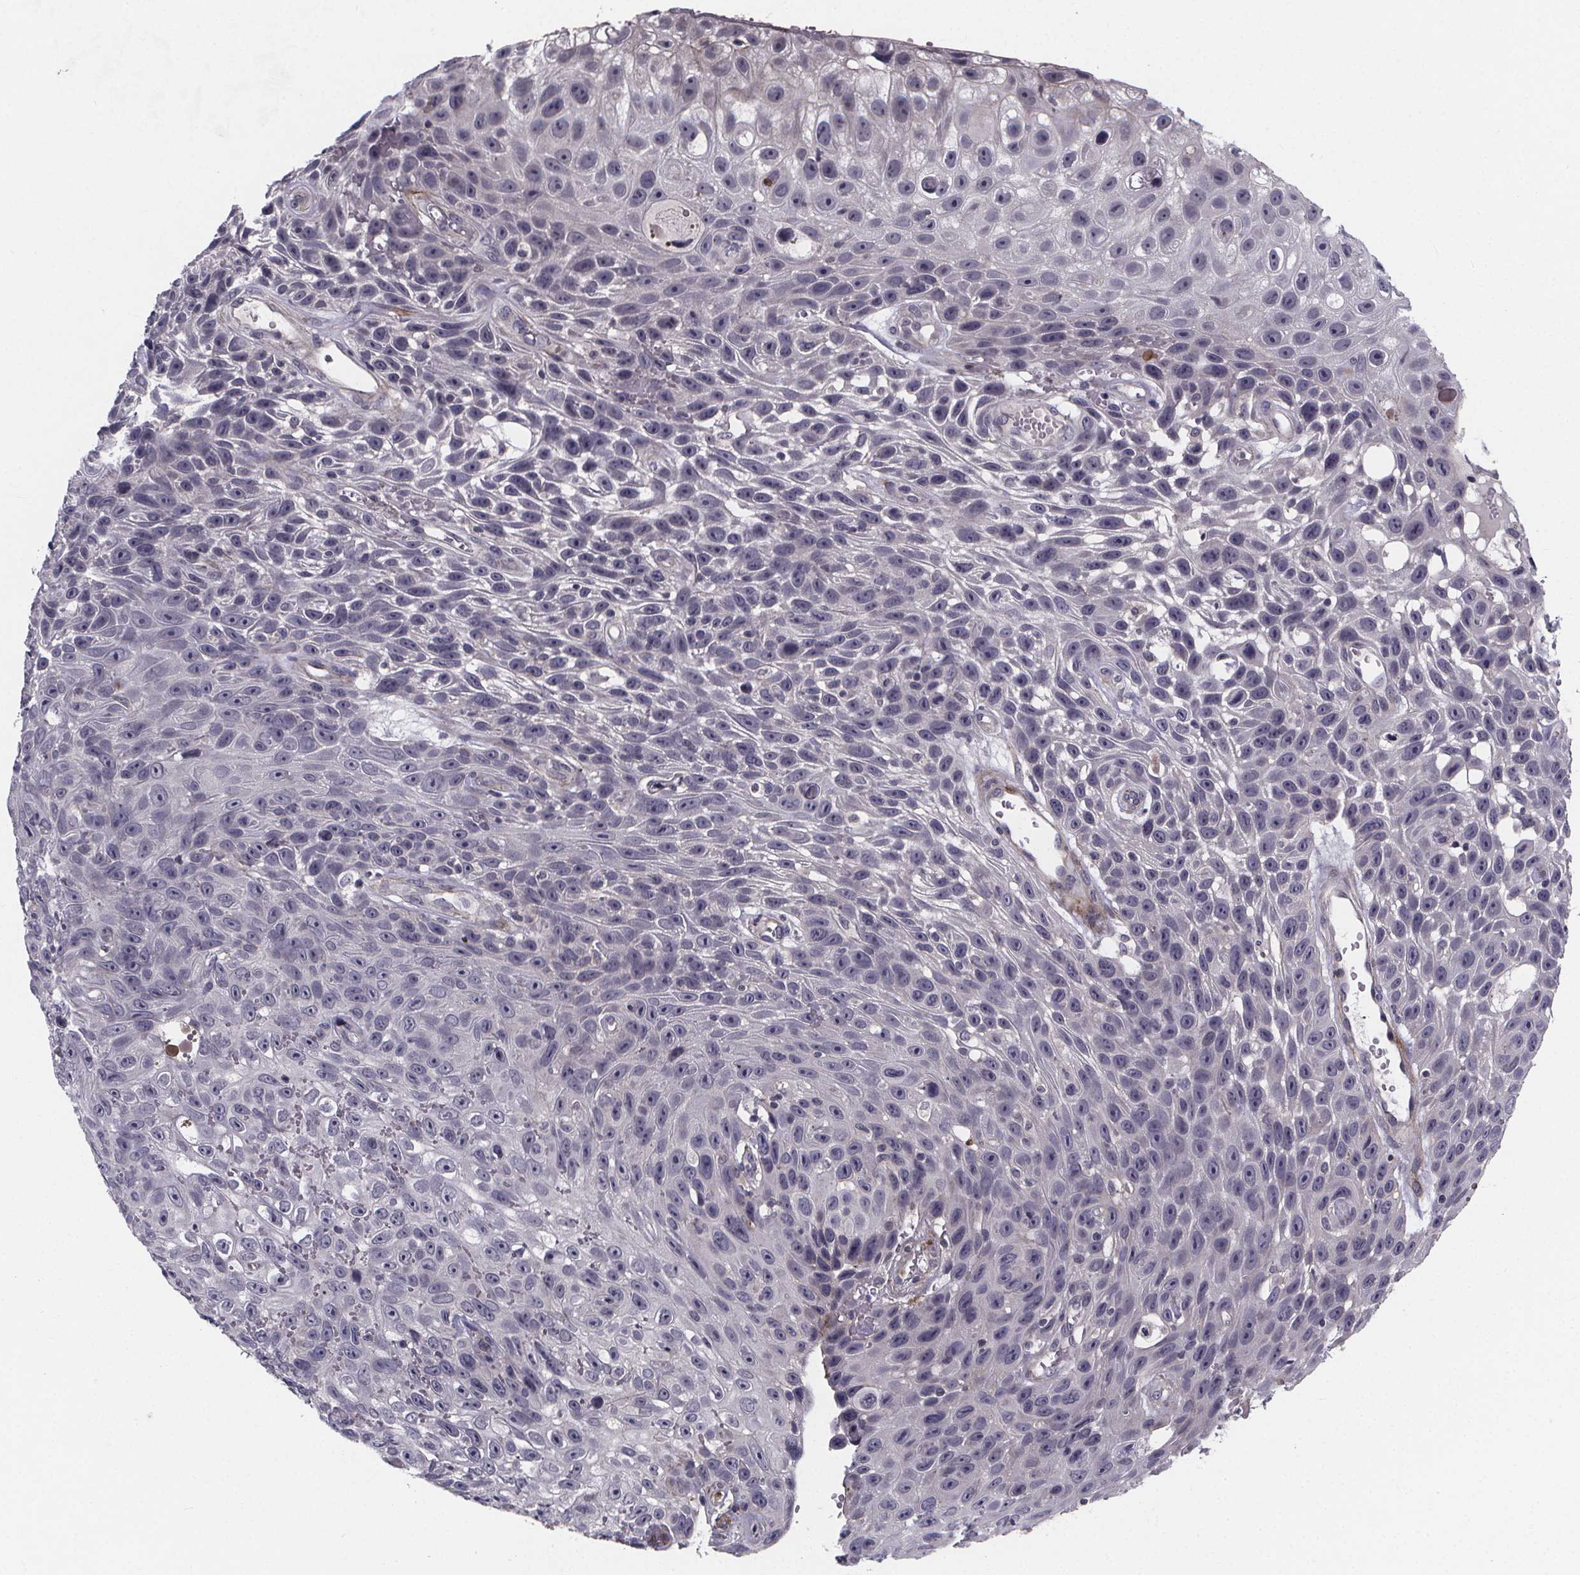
{"staining": {"intensity": "negative", "quantity": "none", "location": "none"}, "tissue": "skin cancer", "cell_type": "Tumor cells", "image_type": "cancer", "snomed": [{"axis": "morphology", "description": "Squamous cell carcinoma, NOS"}, {"axis": "topography", "description": "Skin"}], "caption": "A histopathology image of squamous cell carcinoma (skin) stained for a protein demonstrates no brown staining in tumor cells.", "gene": "FBXW2", "patient": {"sex": "male", "age": 82}}